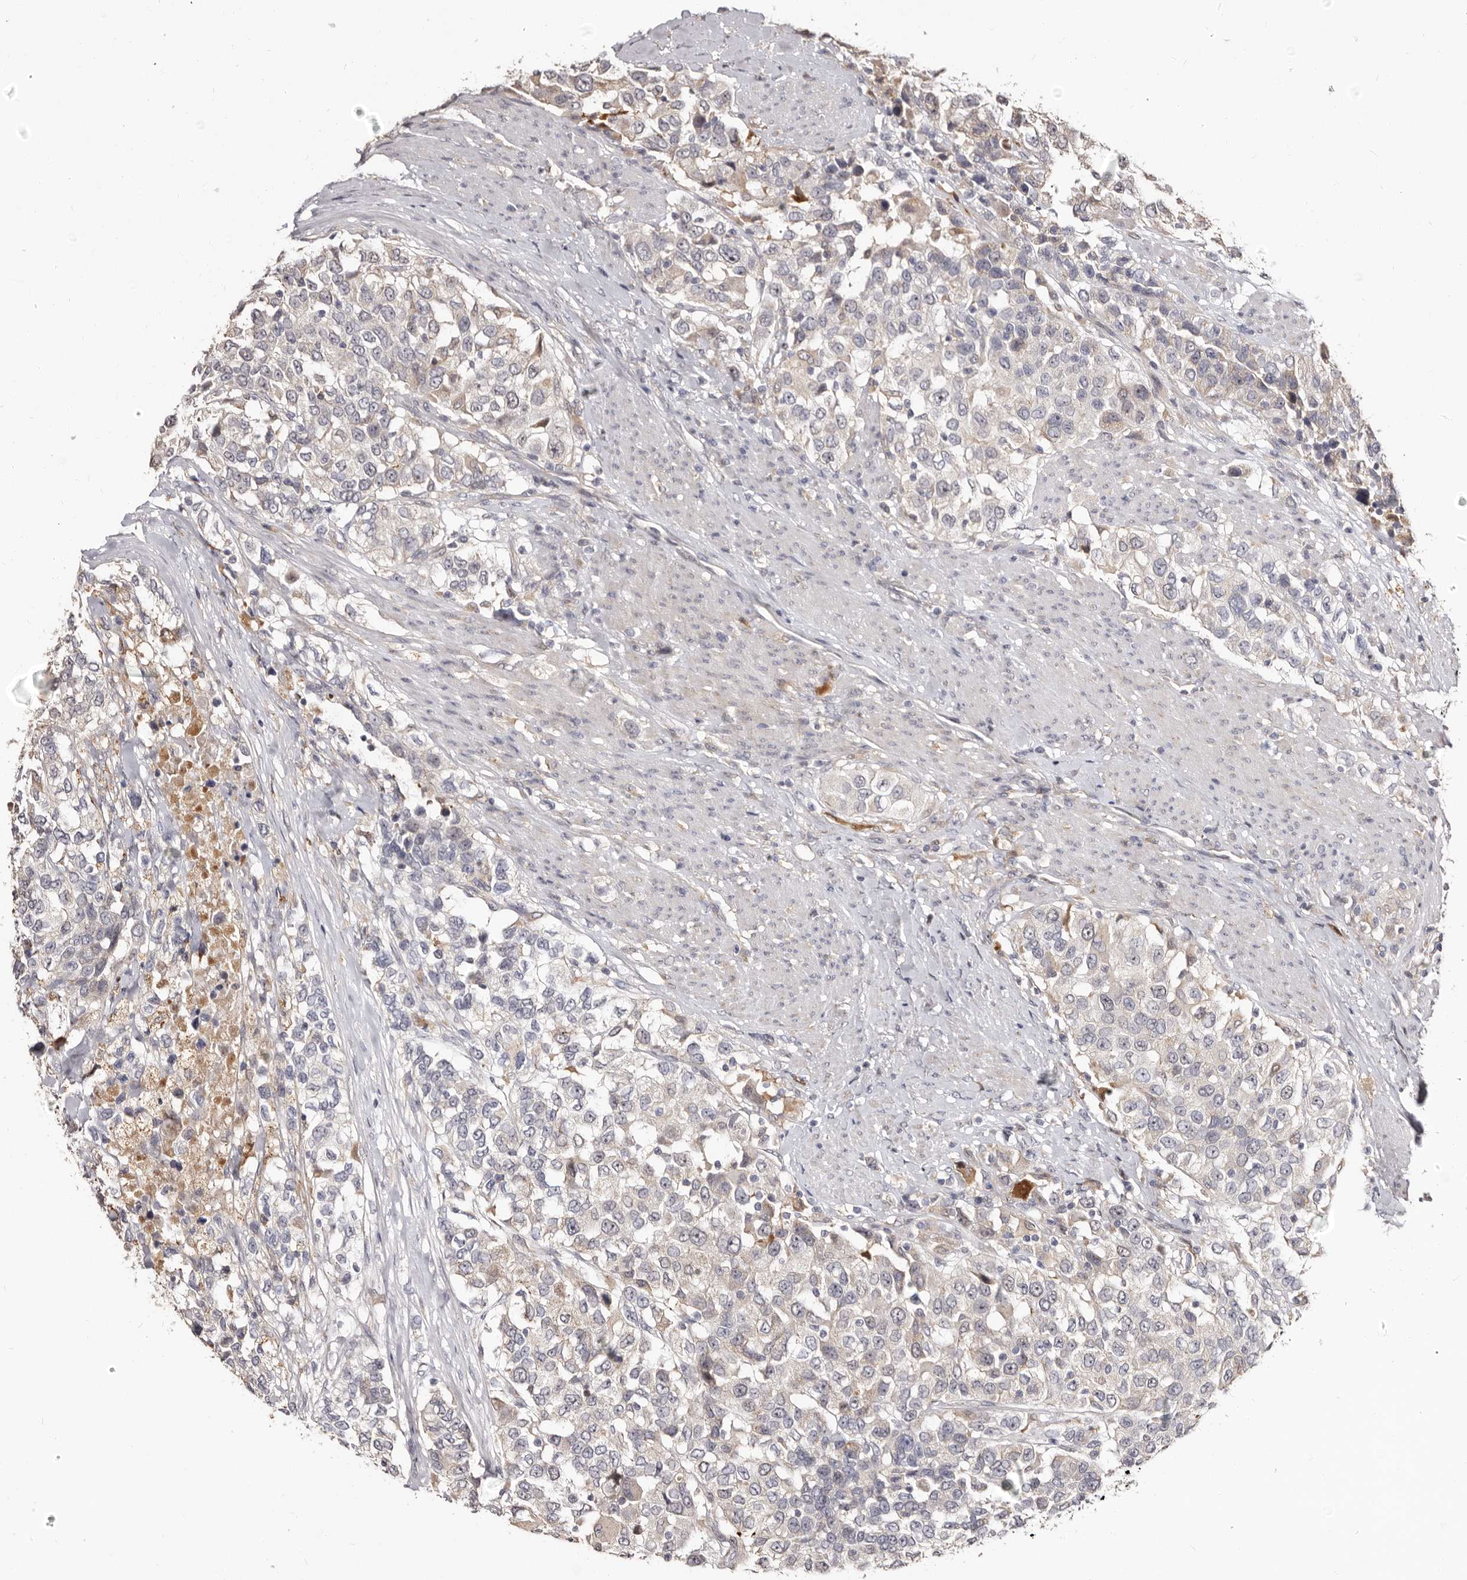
{"staining": {"intensity": "negative", "quantity": "none", "location": "none"}, "tissue": "urothelial cancer", "cell_type": "Tumor cells", "image_type": "cancer", "snomed": [{"axis": "morphology", "description": "Urothelial carcinoma, High grade"}, {"axis": "topography", "description": "Urinary bladder"}], "caption": "This histopathology image is of high-grade urothelial carcinoma stained with immunohistochemistry (IHC) to label a protein in brown with the nuclei are counter-stained blue. There is no staining in tumor cells.", "gene": "PTAFR", "patient": {"sex": "female", "age": 80}}